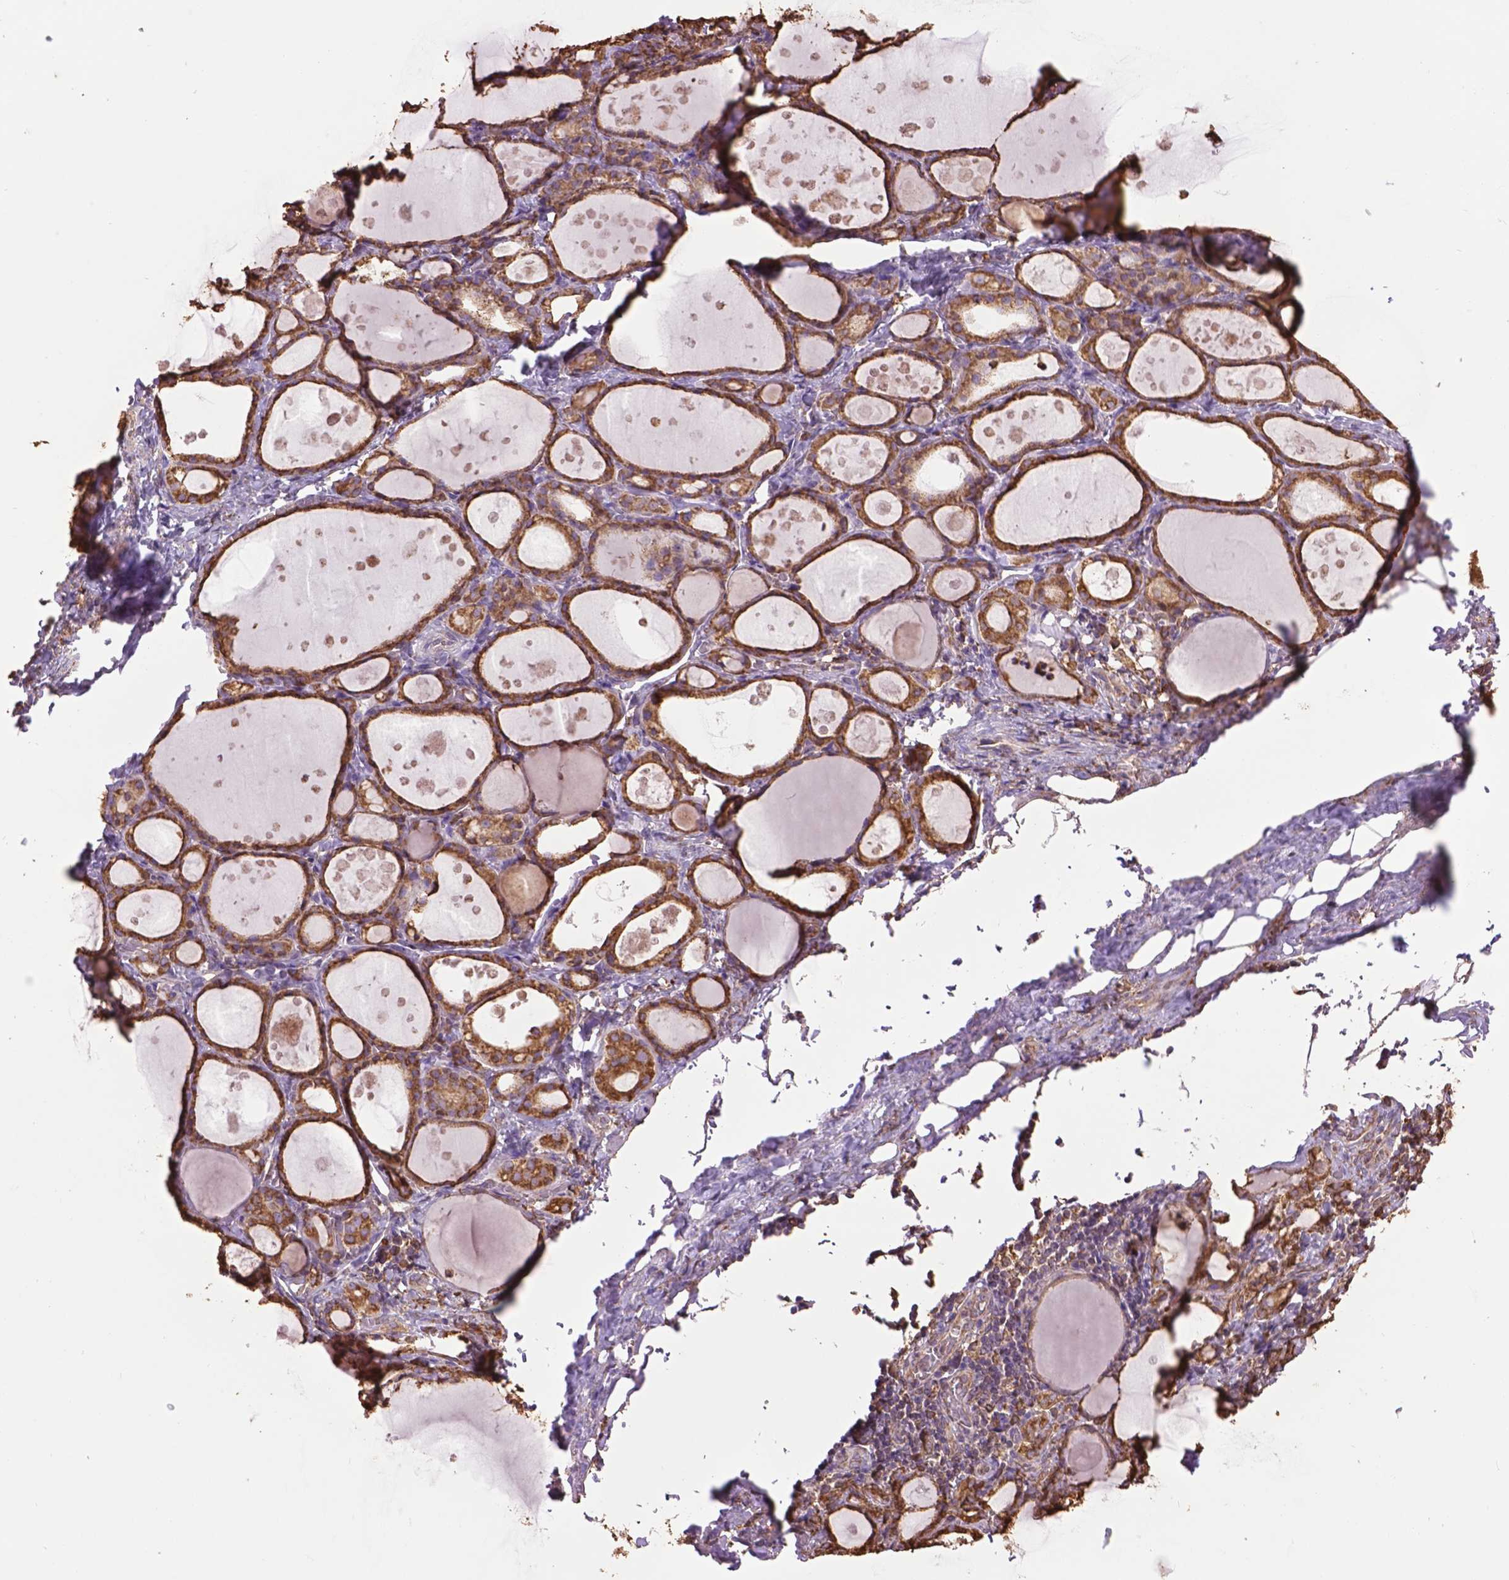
{"staining": {"intensity": "moderate", "quantity": ">75%", "location": "cytoplasmic/membranous"}, "tissue": "thyroid gland", "cell_type": "Glandular cells", "image_type": "normal", "snomed": [{"axis": "morphology", "description": "Normal tissue, NOS"}, {"axis": "topography", "description": "Thyroid gland"}], "caption": "A high-resolution histopathology image shows immunohistochemistry staining of unremarkable thyroid gland, which displays moderate cytoplasmic/membranous staining in approximately >75% of glandular cells. The staining is performed using DAB (3,3'-diaminobenzidine) brown chromogen to label protein expression. The nuclei are counter-stained blue using hematoxylin.", "gene": "PPP2R5E", "patient": {"sex": "male", "age": 68}}